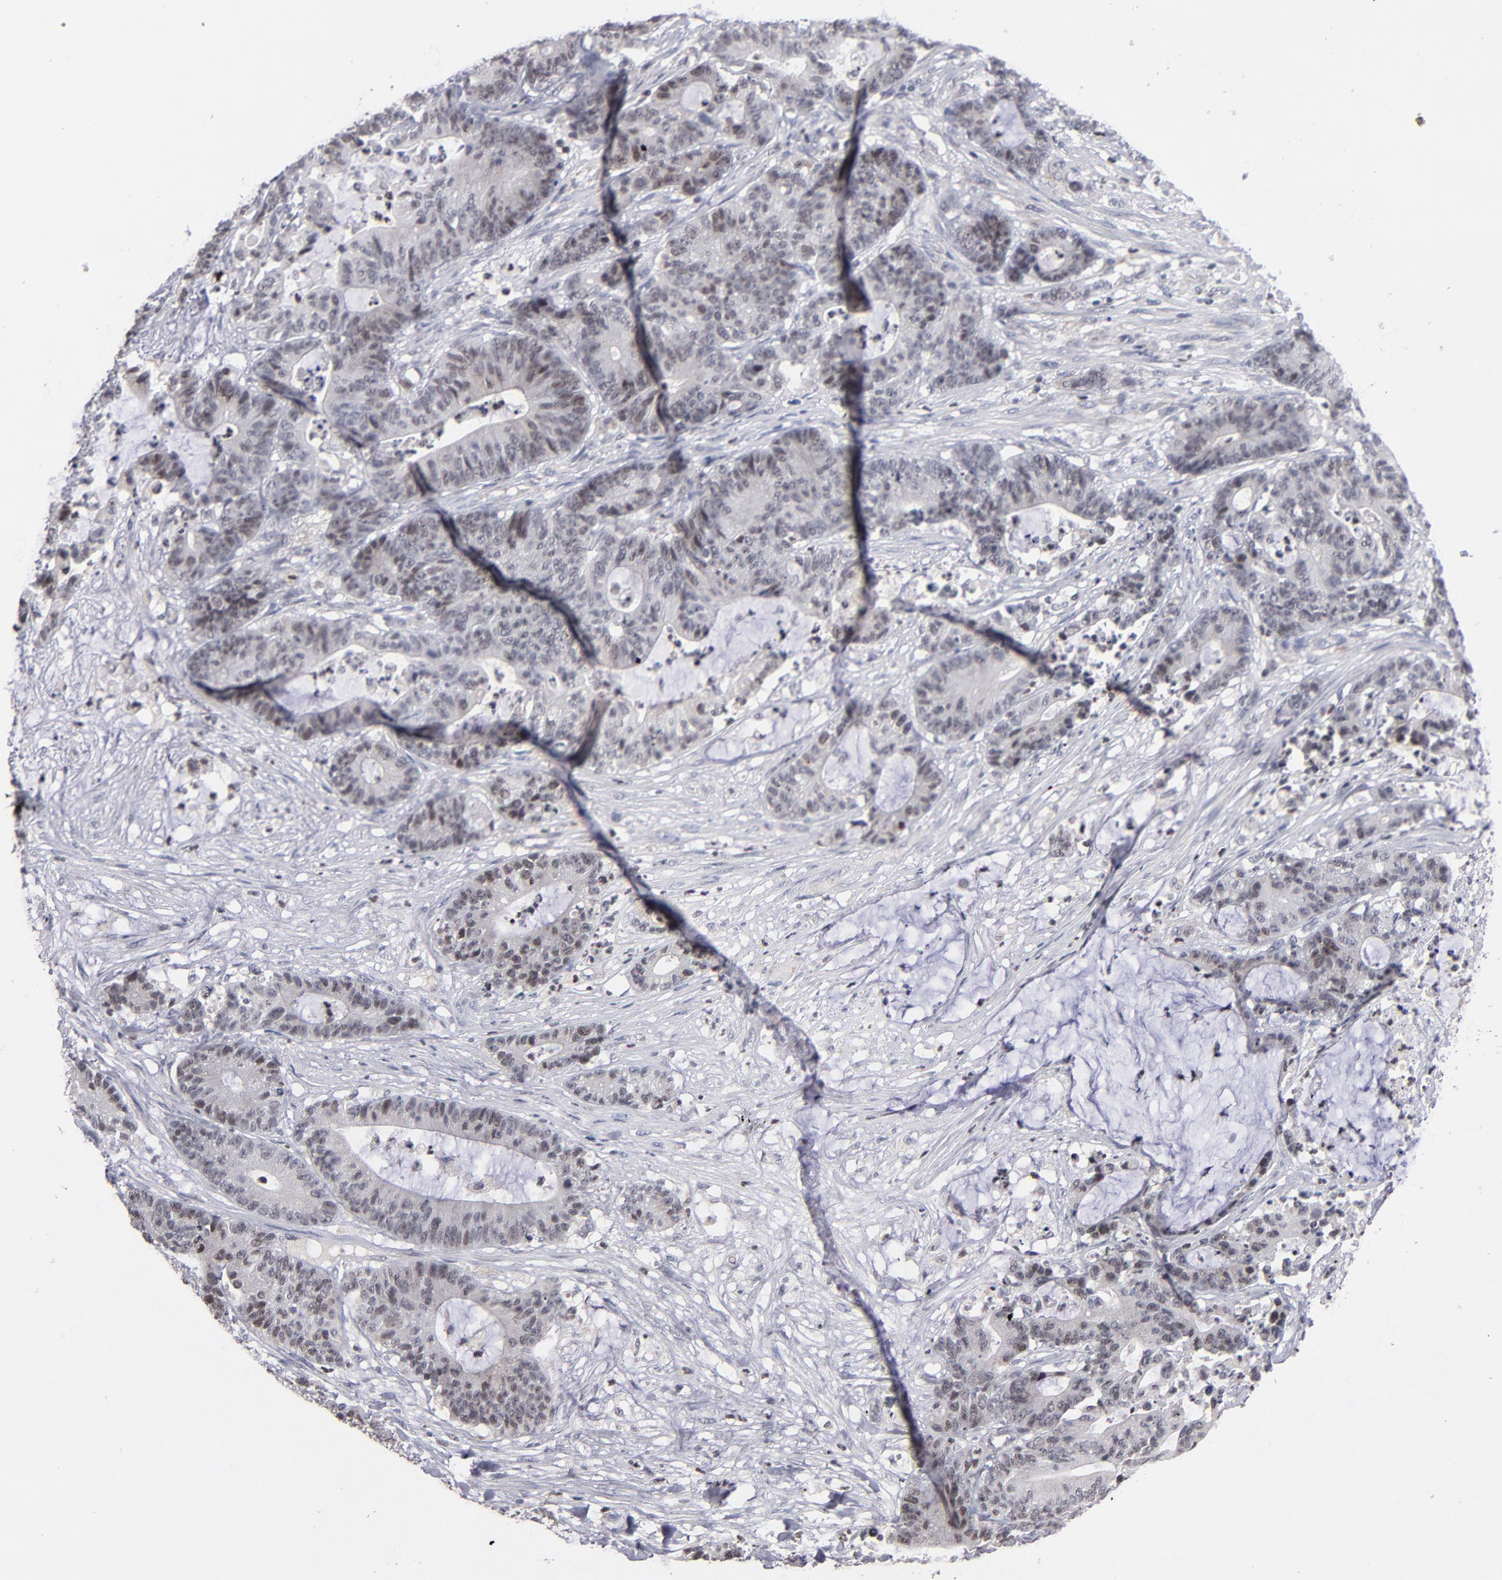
{"staining": {"intensity": "weak", "quantity": "25%-75%", "location": "nuclear"}, "tissue": "colorectal cancer", "cell_type": "Tumor cells", "image_type": "cancer", "snomed": [{"axis": "morphology", "description": "Adenocarcinoma, NOS"}, {"axis": "topography", "description": "Colon"}], "caption": "Human colorectal adenocarcinoma stained with a brown dye displays weak nuclear positive expression in approximately 25%-75% of tumor cells.", "gene": "ODF2", "patient": {"sex": "female", "age": 84}}